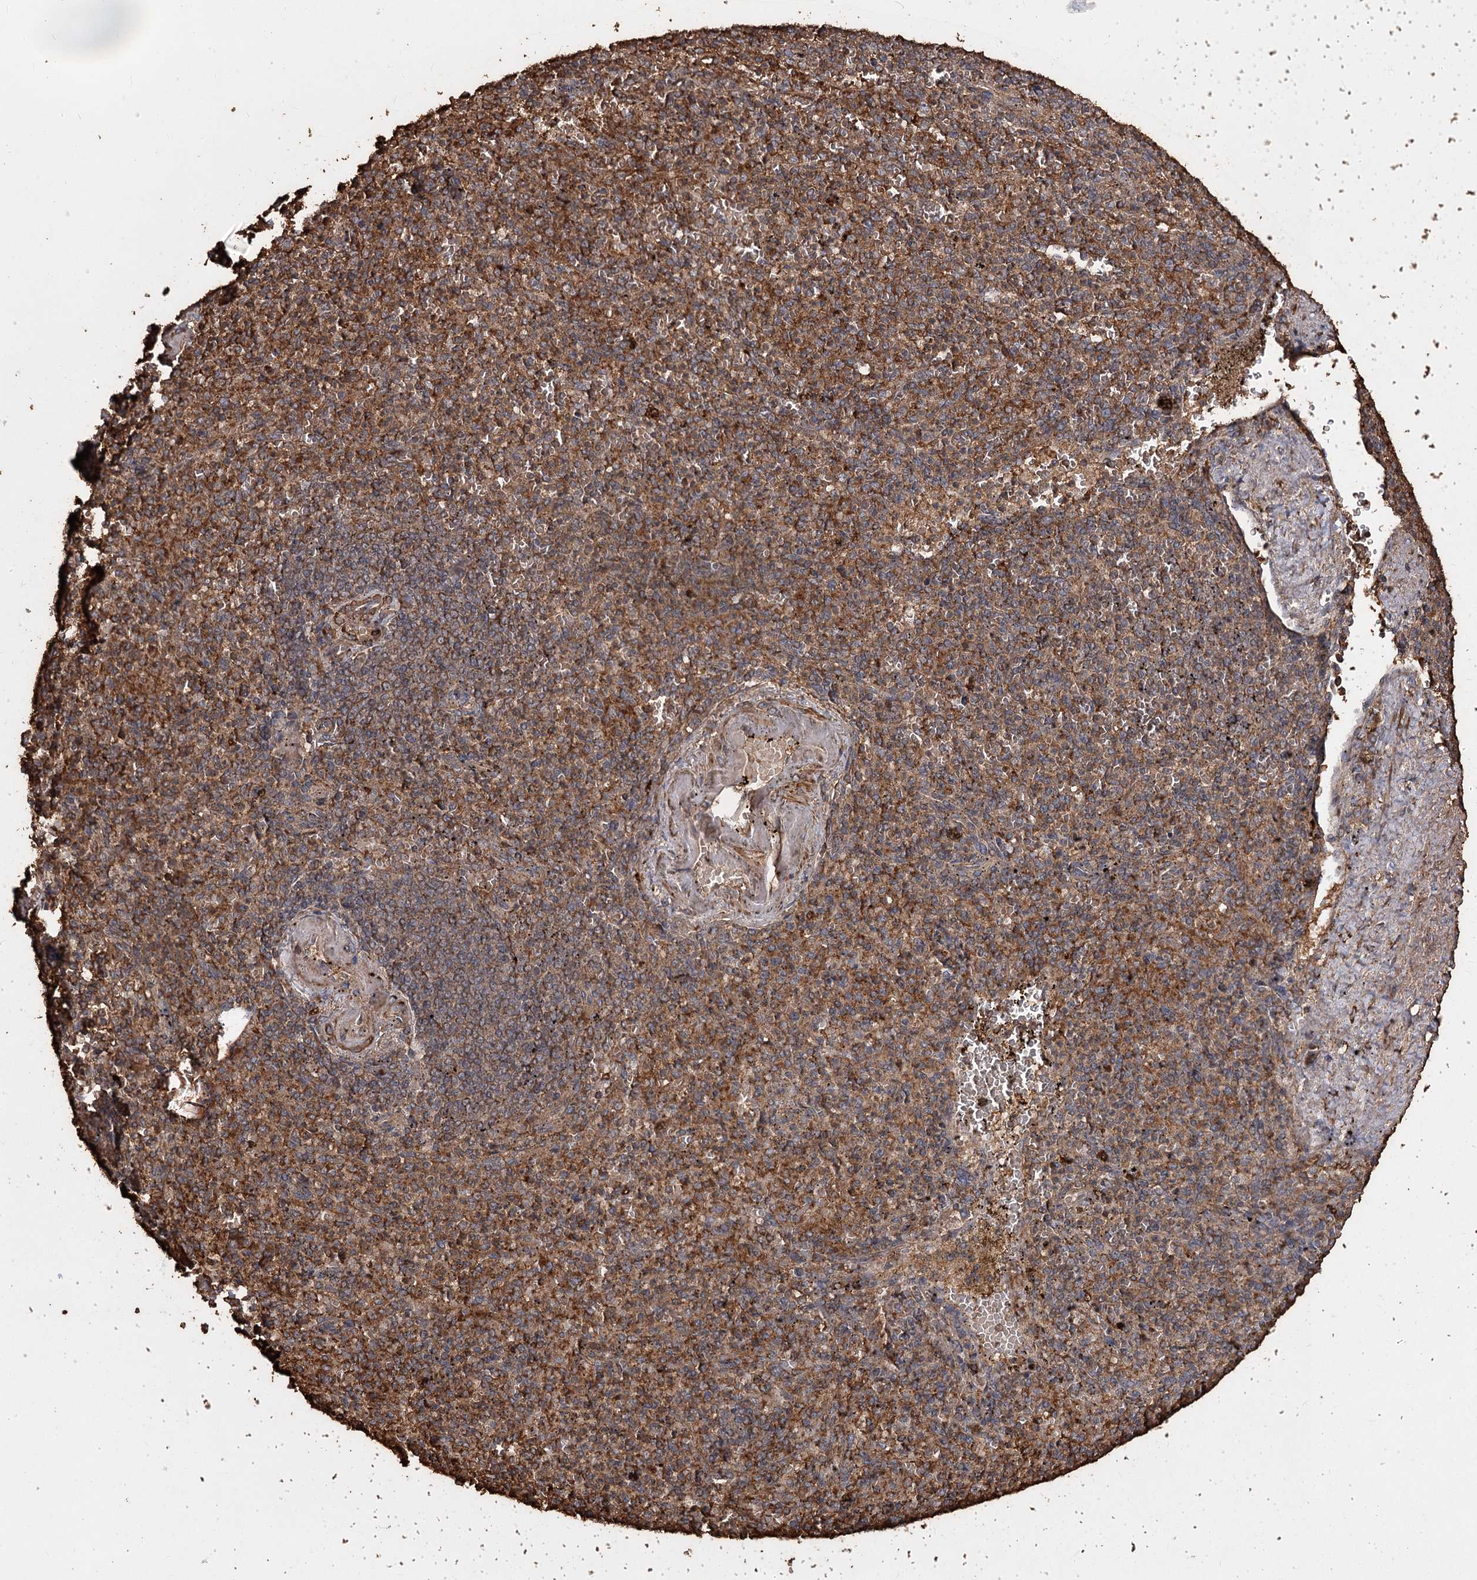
{"staining": {"intensity": "strong", "quantity": "25%-75%", "location": "cytoplasmic/membranous"}, "tissue": "spleen", "cell_type": "Cells in red pulp", "image_type": "normal", "snomed": [{"axis": "morphology", "description": "Normal tissue, NOS"}, {"axis": "topography", "description": "Spleen"}], "caption": "This histopathology image shows immunohistochemistry (IHC) staining of unremarkable human spleen, with high strong cytoplasmic/membranous positivity in about 25%-75% of cells in red pulp.", "gene": "PIK3C2A", "patient": {"sex": "female", "age": 74}}